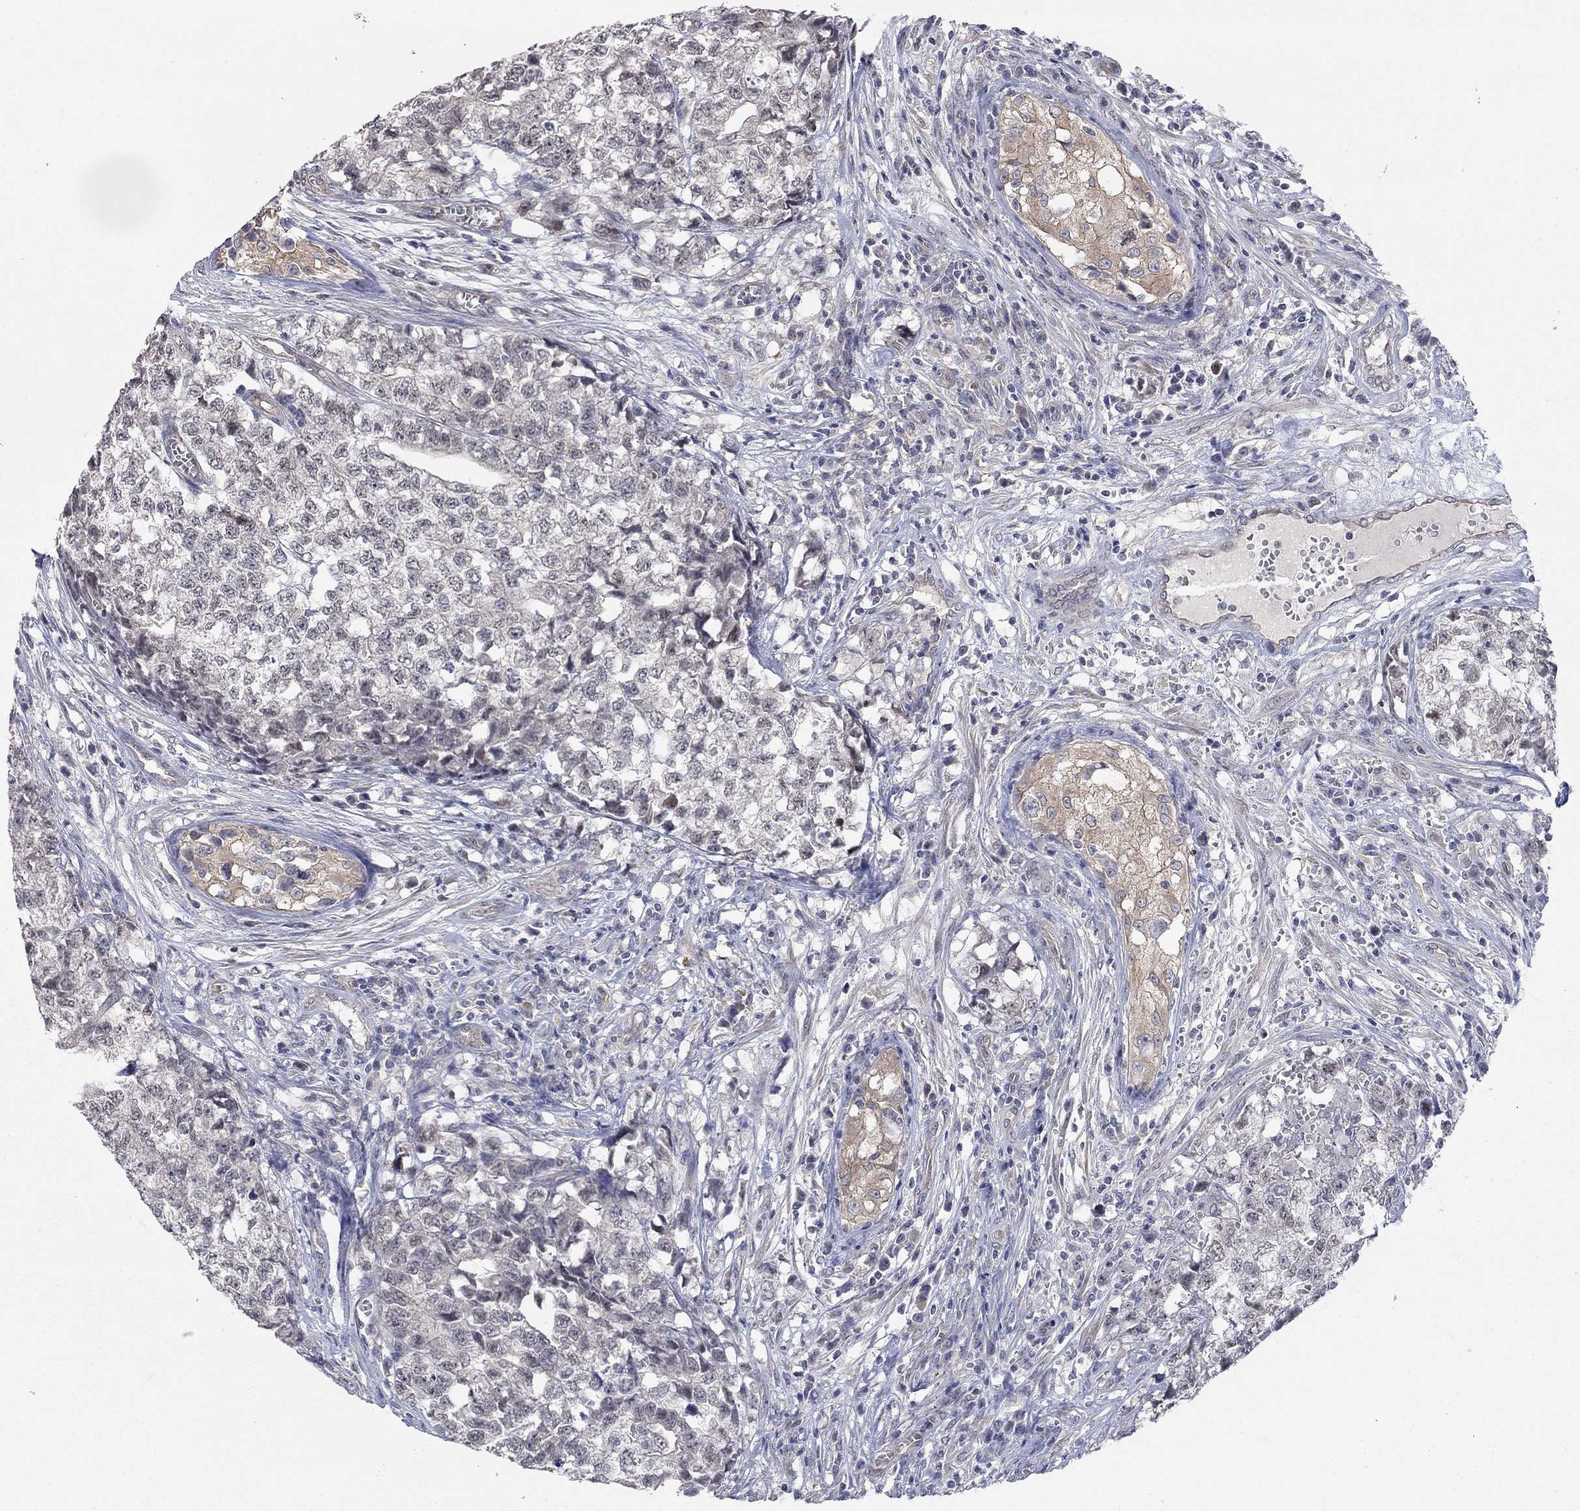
{"staining": {"intensity": "negative", "quantity": "none", "location": "none"}, "tissue": "testis cancer", "cell_type": "Tumor cells", "image_type": "cancer", "snomed": [{"axis": "morphology", "description": "Seminoma, NOS"}, {"axis": "morphology", "description": "Carcinoma, Embryonal, NOS"}, {"axis": "topography", "description": "Testis"}], "caption": "Immunohistochemistry (IHC) of testis cancer reveals no positivity in tumor cells. Brightfield microscopy of IHC stained with DAB (brown) and hematoxylin (blue), captured at high magnification.", "gene": "WASF3", "patient": {"sex": "male", "age": 22}}